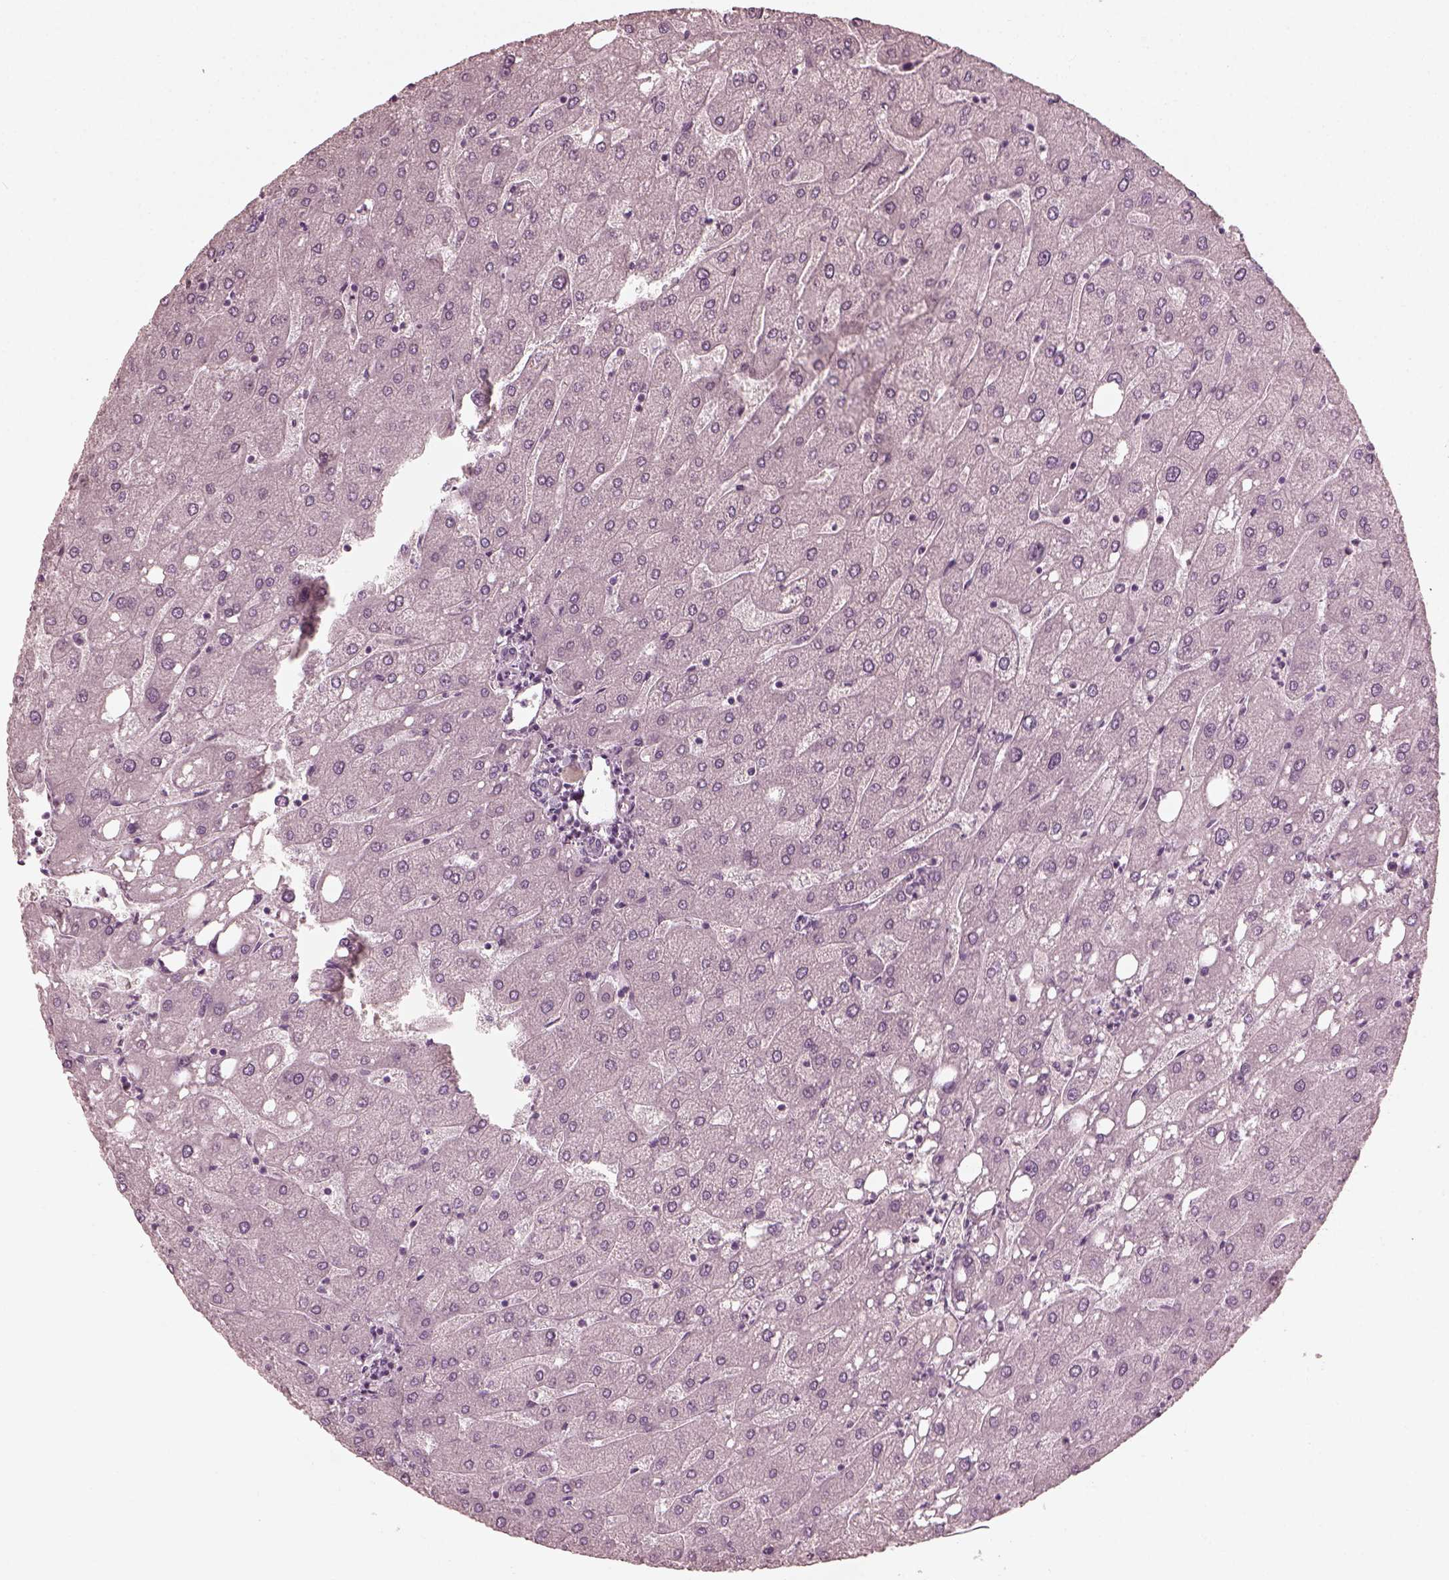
{"staining": {"intensity": "negative", "quantity": "none", "location": "none"}, "tissue": "liver", "cell_type": "Cholangiocytes", "image_type": "normal", "snomed": [{"axis": "morphology", "description": "Normal tissue, NOS"}, {"axis": "topography", "description": "Liver"}], "caption": "A micrograph of liver stained for a protein reveals no brown staining in cholangiocytes. (Brightfield microscopy of DAB (3,3'-diaminobenzidine) IHC at high magnification).", "gene": "SAXO2", "patient": {"sex": "male", "age": 67}}